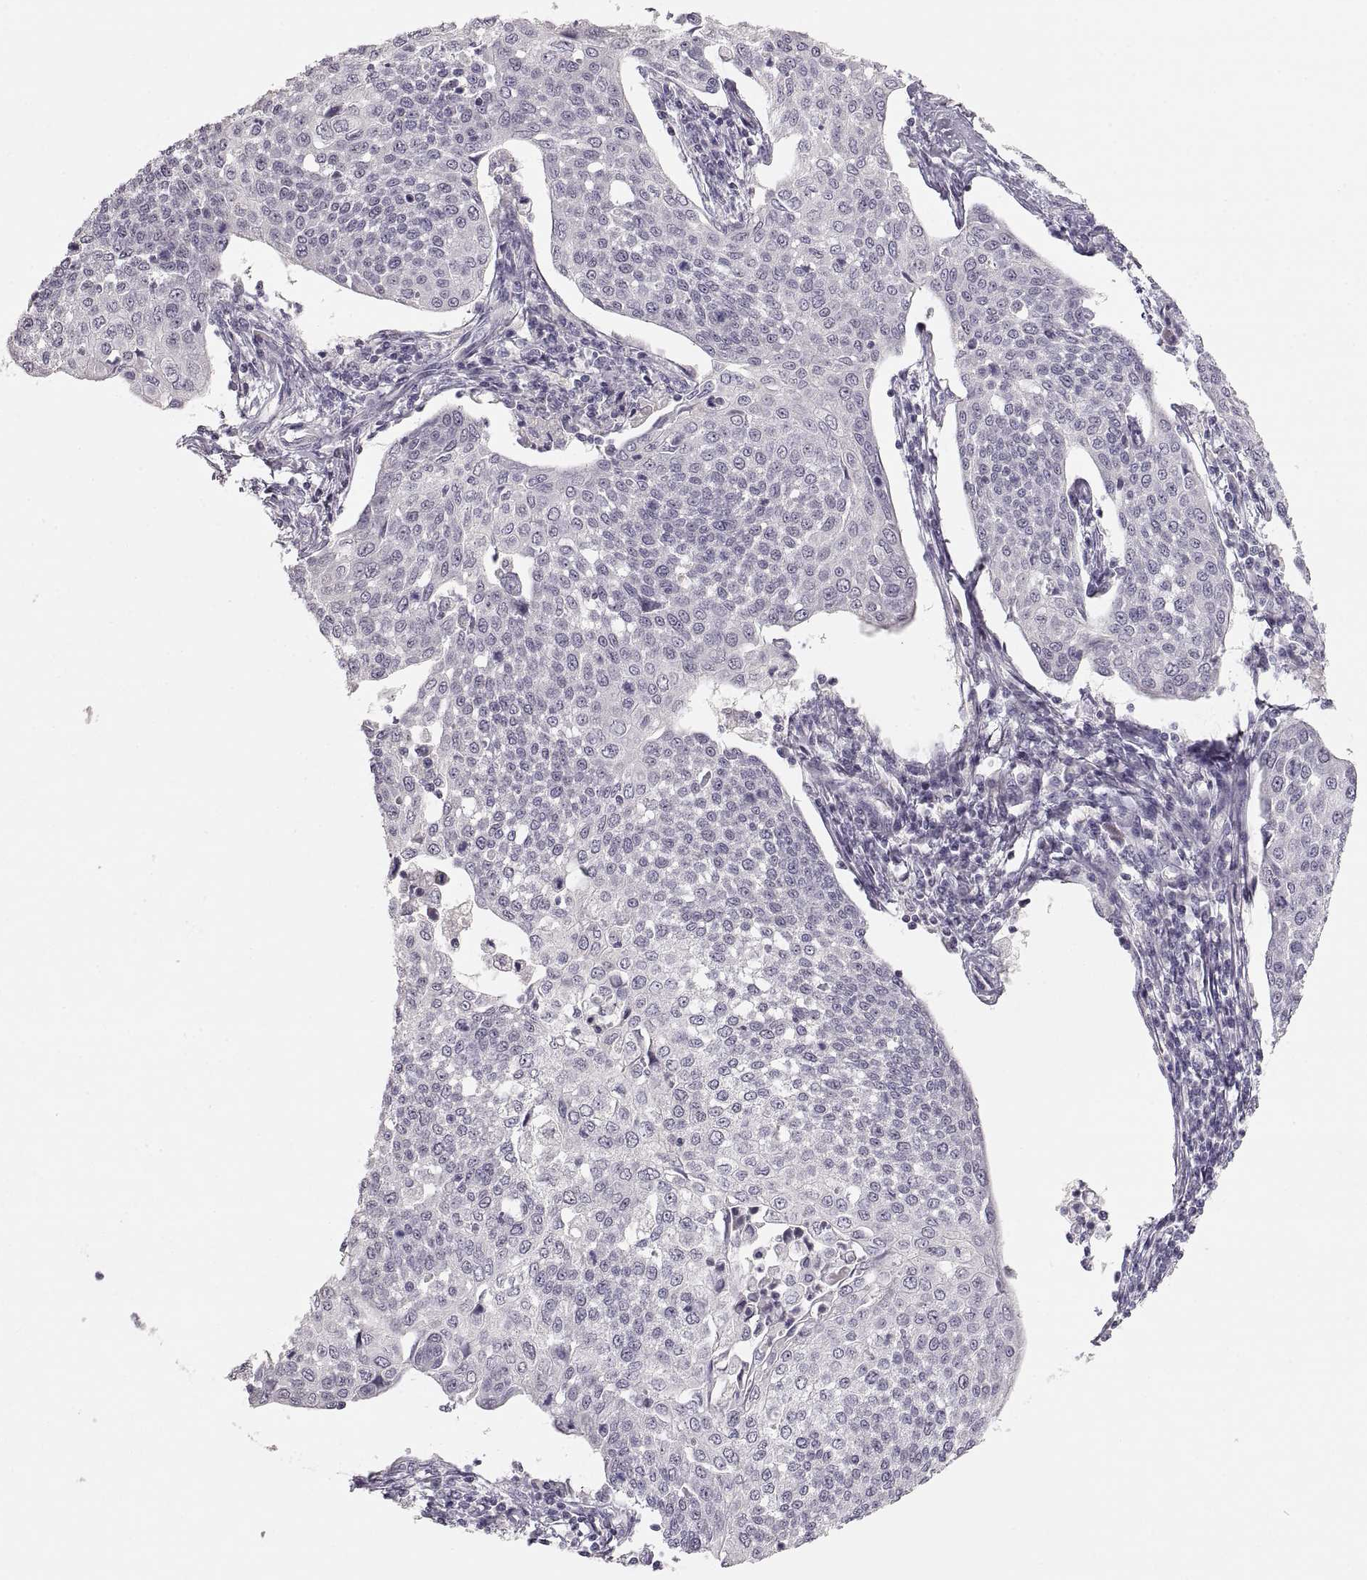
{"staining": {"intensity": "negative", "quantity": "none", "location": "none"}, "tissue": "cervical cancer", "cell_type": "Tumor cells", "image_type": "cancer", "snomed": [{"axis": "morphology", "description": "Squamous cell carcinoma, NOS"}, {"axis": "topography", "description": "Cervix"}], "caption": "Protein analysis of cervical cancer demonstrates no significant positivity in tumor cells.", "gene": "PCSK2", "patient": {"sex": "female", "age": 34}}